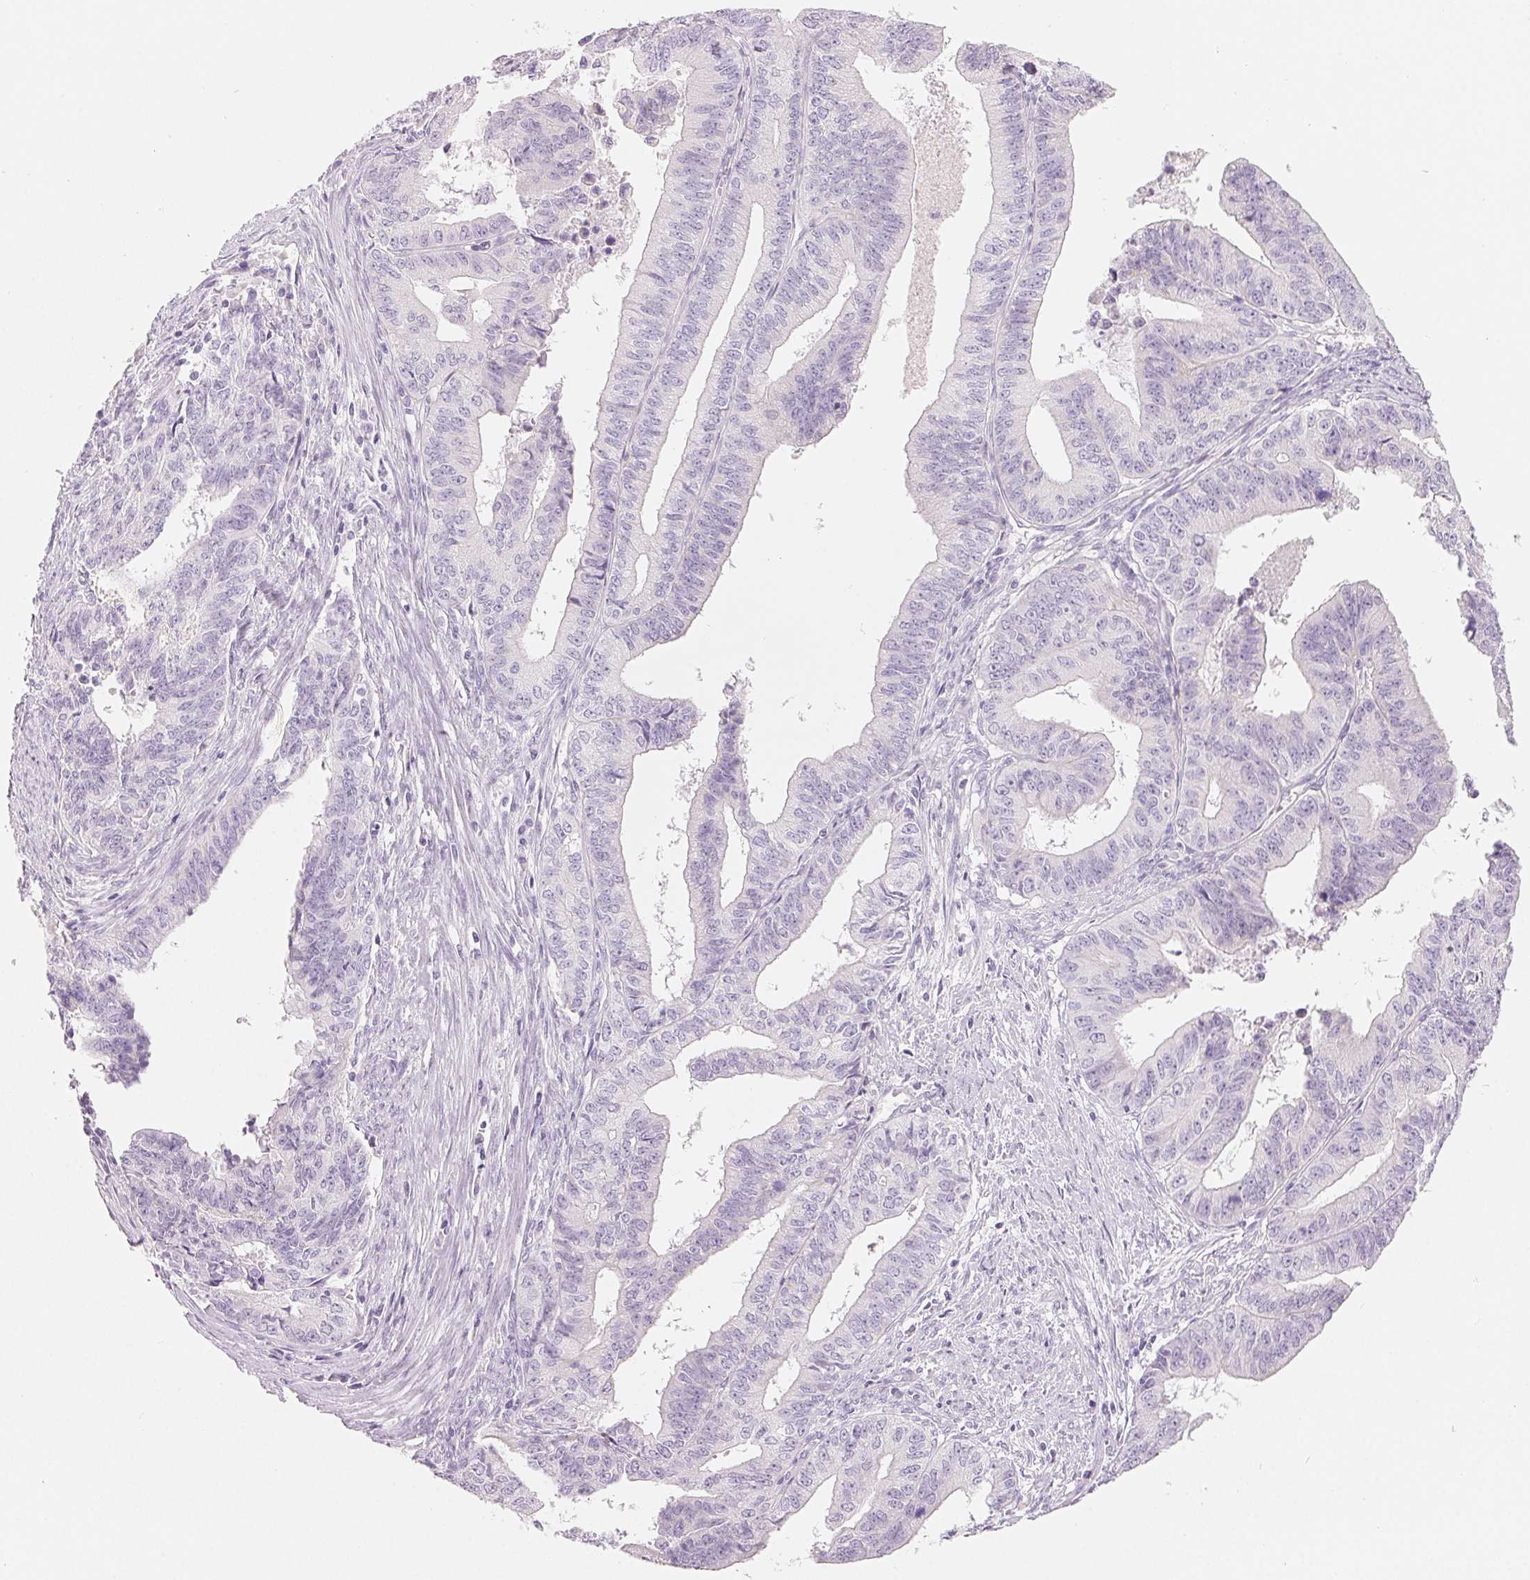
{"staining": {"intensity": "negative", "quantity": "none", "location": "none"}, "tissue": "endometrial cancer", "cell_type": "Tumor cells", "image_type": "cancer", "snomed": [{"axis": "morphology", "description": "Adenocarcinoma, NOS"}, {"axis": "topography", "description": "Endometrium"}], "caption": "Tumor cells show no significant protein staining in adenocarcinoma (endometrial). (DAB immunohistochemistry (IHC) with hematoxylin counter stain).", "gene": "SPACA5B", "patient": {"sex": "female", "age": 65}}